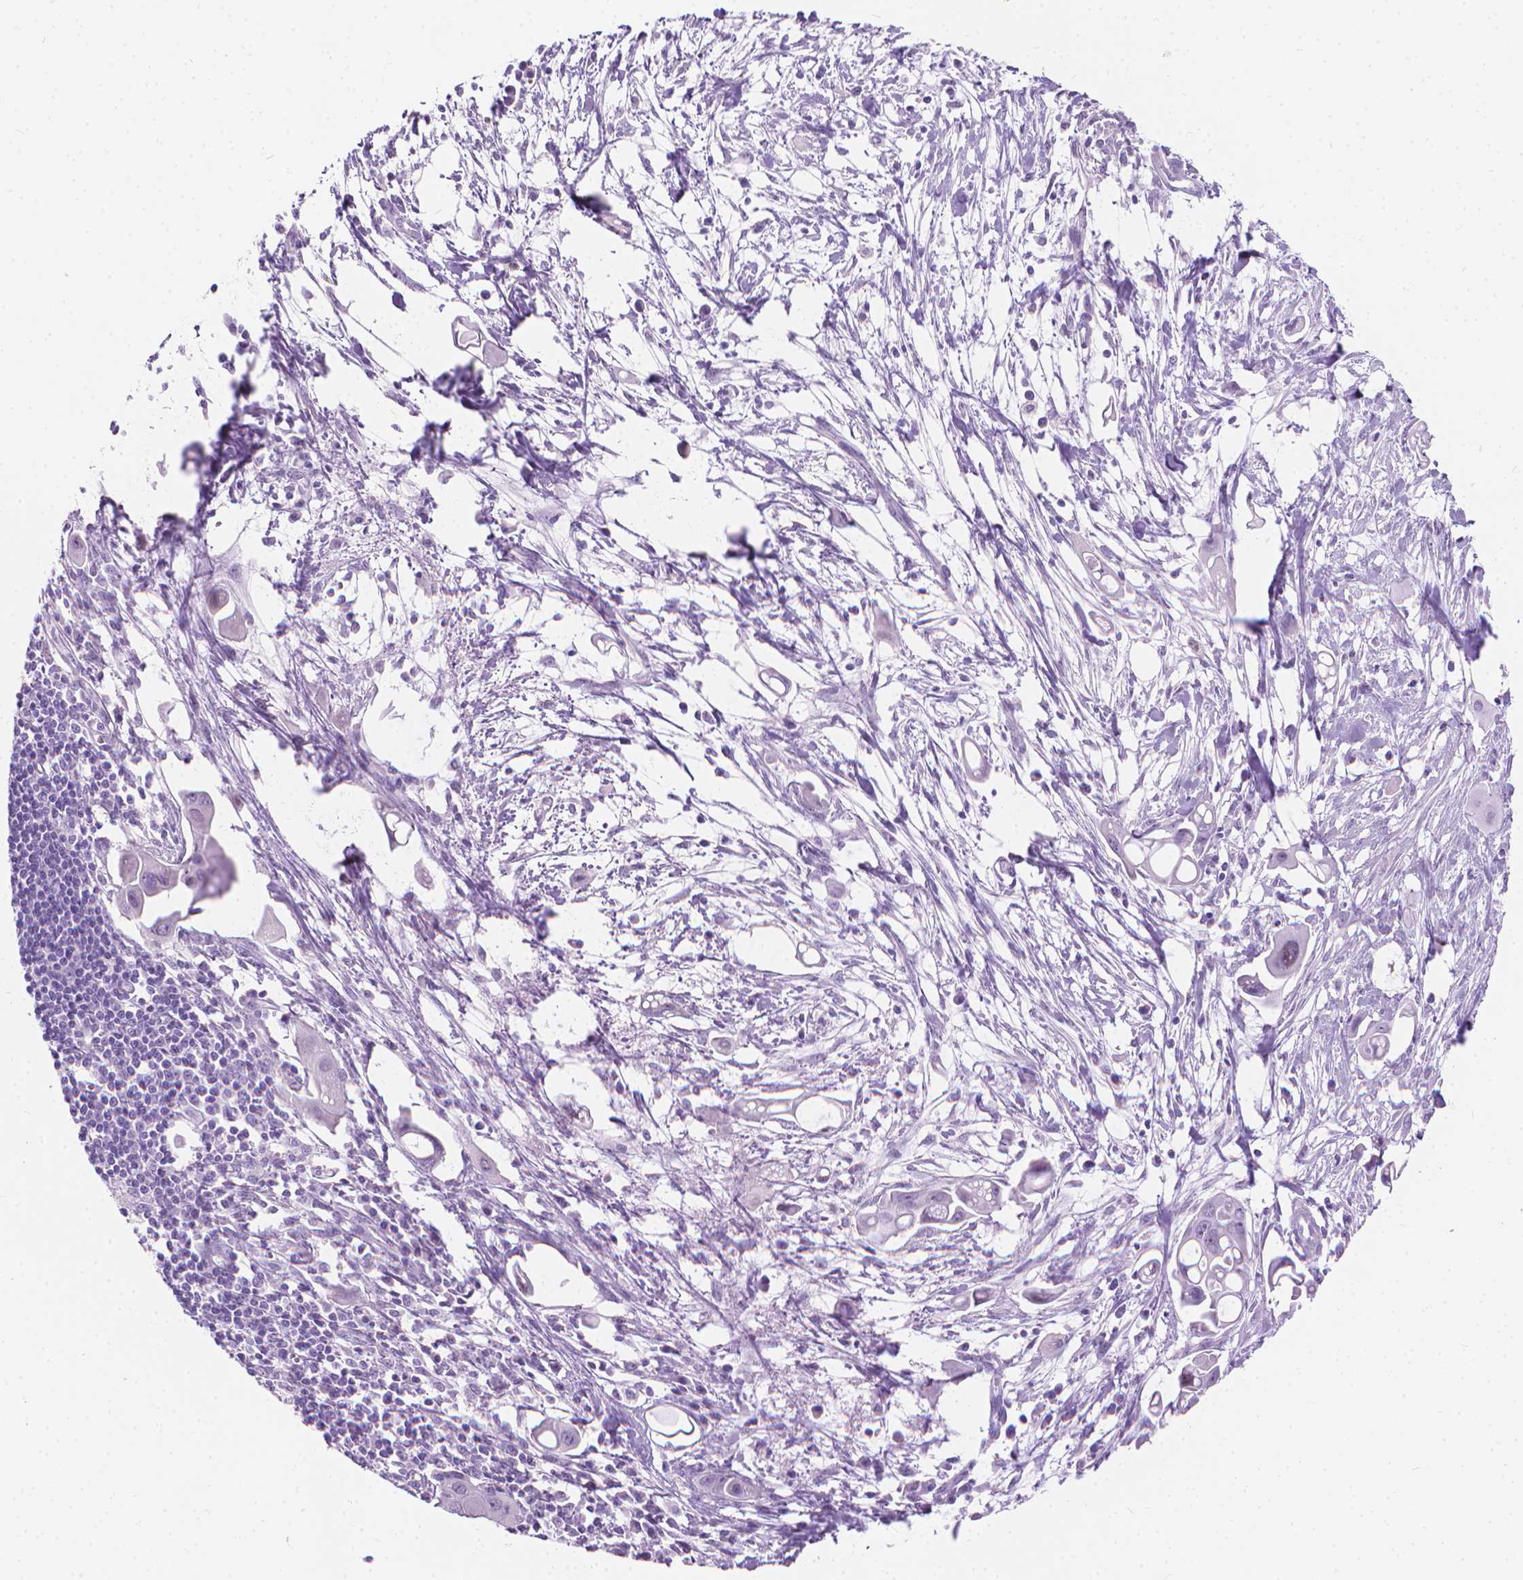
{"staining": {"intensity": "negative", "quantity": "none", "location": "none"}, "tissue": "pancreatic cancer", "cell_type": "Tumor cells", "image_type": "cancer", "snomed": [{"axis": "morphology", "description": "Adenocarcinoma, NOS"}, {"axis": "topography", "description": "Pancreas"}], "caption": "The photomicrograph displays no significant positivity in tumor cells of pancreatic adenocarcinoma.", "gene": "CFAP52", "patient": {"sex": "male", "age": 50}}